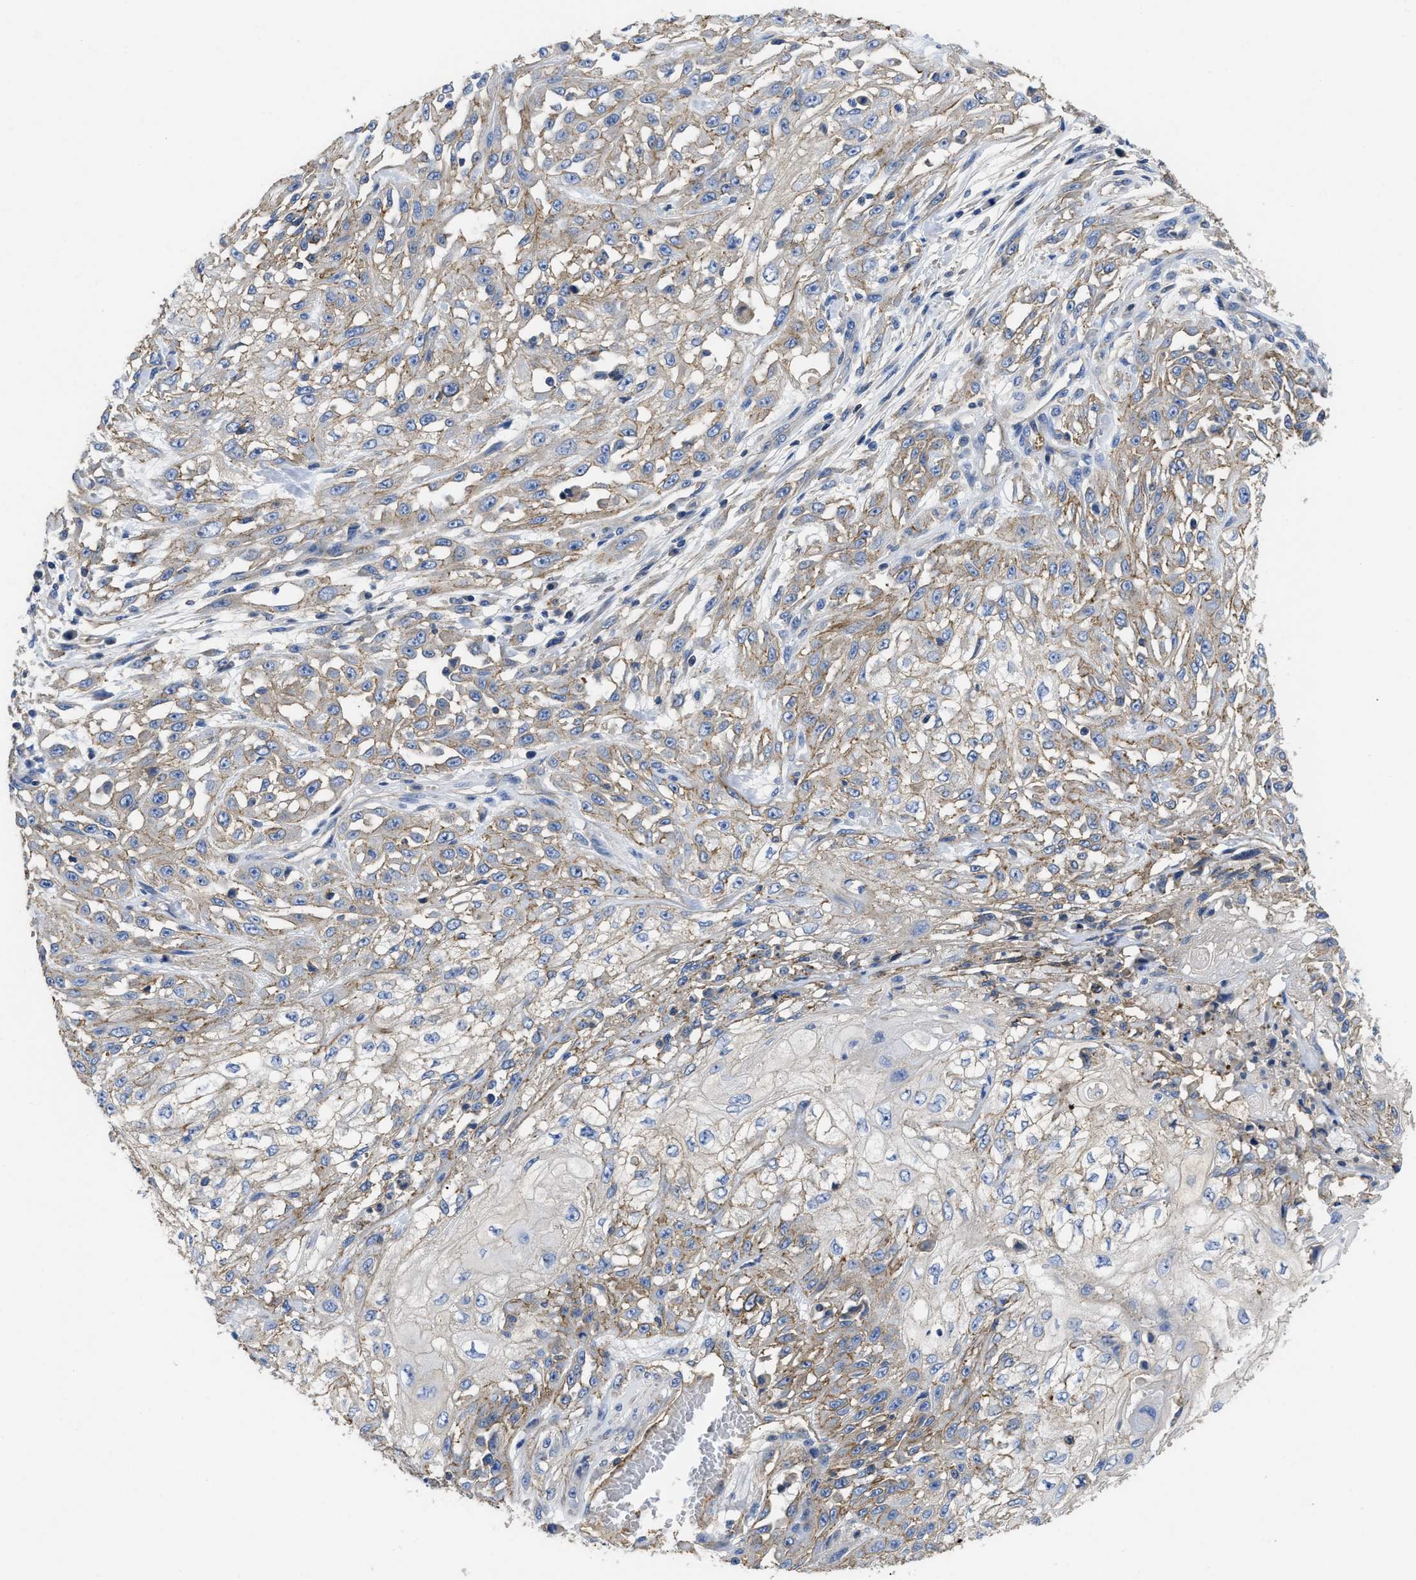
{"staining": {"intensity": "negative", "quantity": "none", "location": "none"}, "tissue": "skin cancer", "cell_type": "Tumor cells", "image_type": "cancer", "snomed": [{"axis": "morphology", "description": "Squamous cell carcinoma, NOS"}, {"axis": "morphology", "description": "Squamous cell carcinoma, metastatic, NOS"}, {"axis": "topography", "description": "Skin"}, {"axis": "topography", "description": "Lymph node"}], "caption": "This is a photomicrograph of IHC staining of skin cancer, which shows no staining in tumor cells.", "gene": "USP4", "patient": {"sex": "male", "age": 75}}